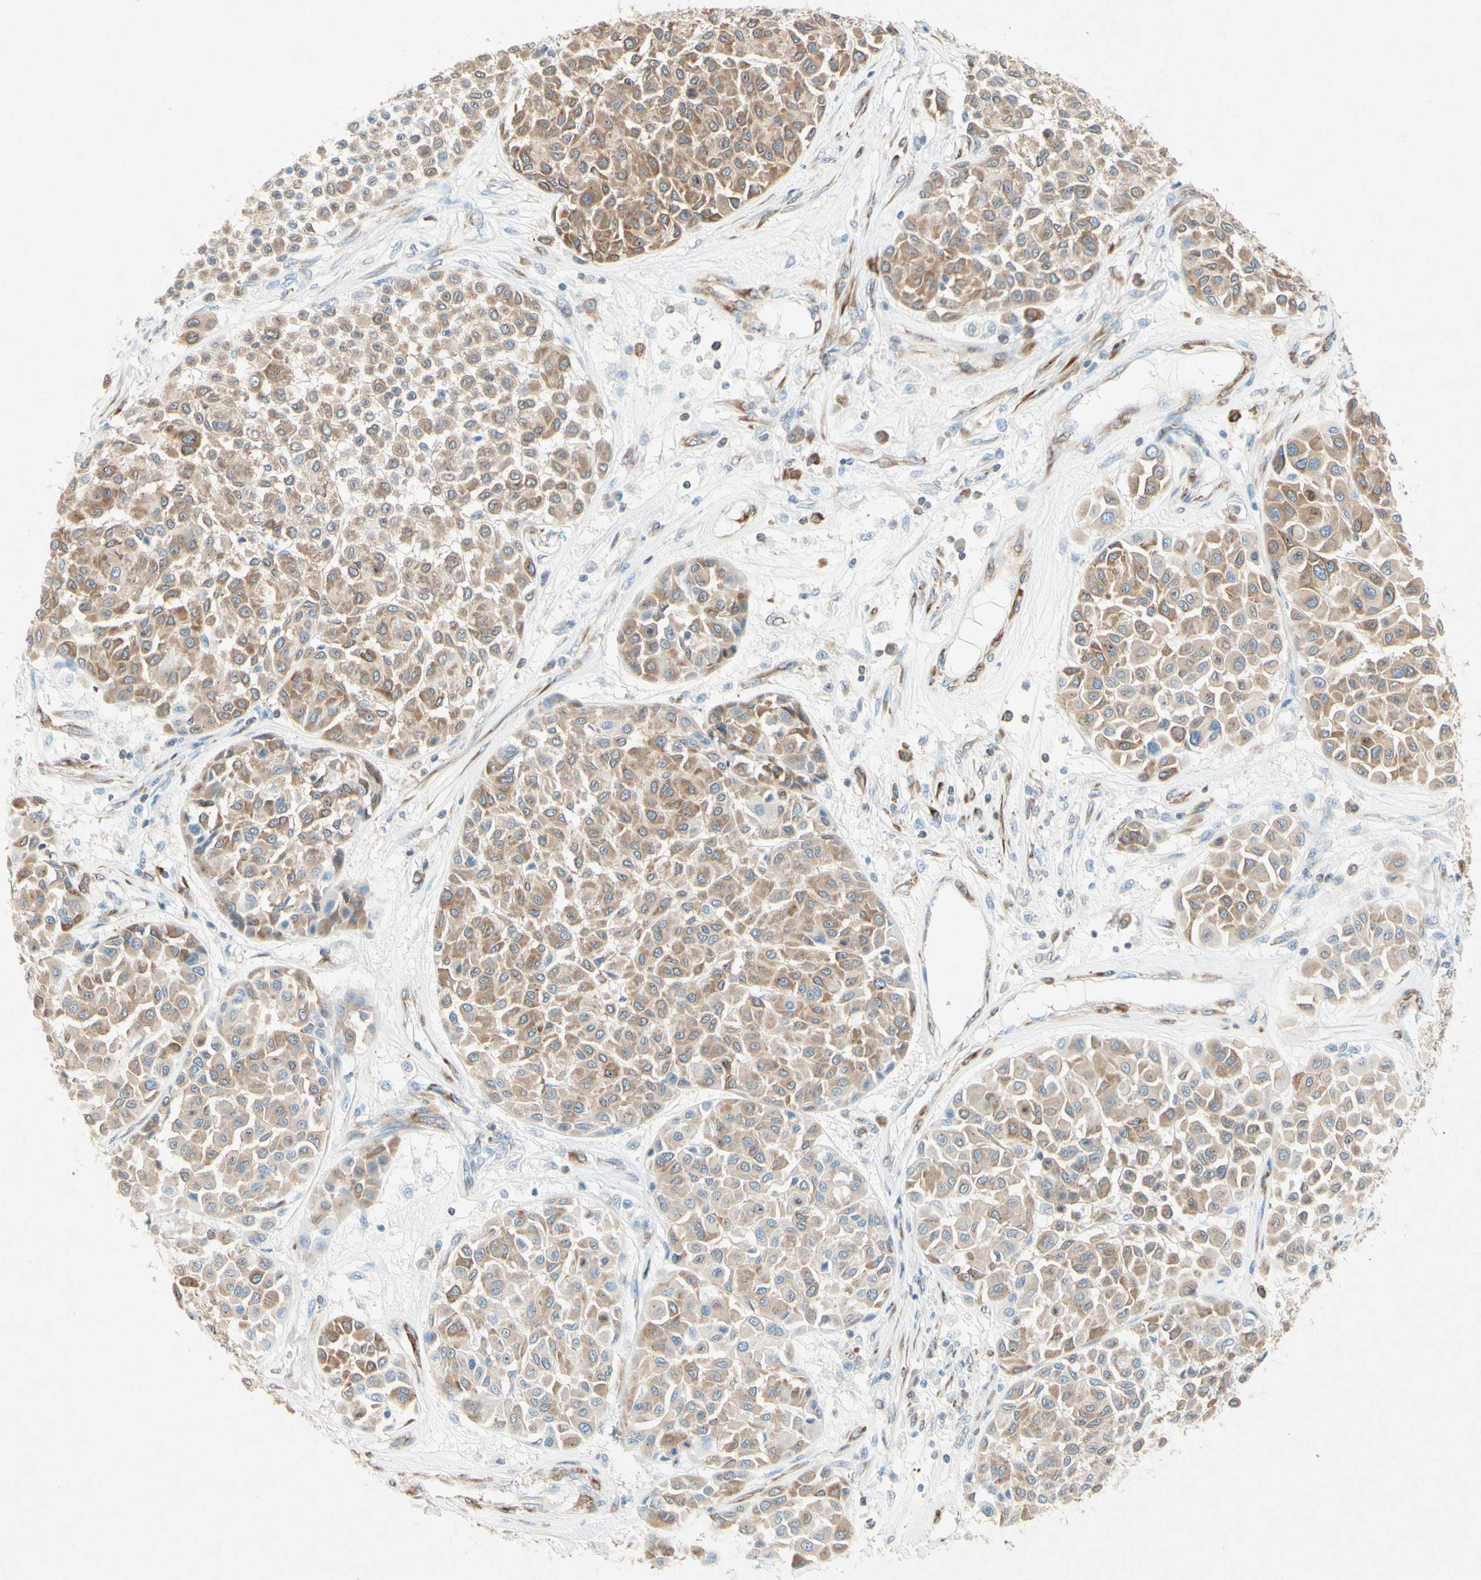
{"staining": {"intensity": "moderate", "quantity": ">75%", "location": "cytoplasmic/membranous"}, "tissue": "melanoma", "cell_type": "Tumor cells", "image_type": "cancer", "snomed": [{"axis": "morphology", "description": "Malignant melanoma, Metastatic site"}, {"axis": "topography", "description": "Soft tissue"}], "caption": "IHC image of neoplastic tissue: melanoma stained using immunohistochemistry shows medium levels of moderate protein expression localized specifically in the cytoplasmic/membranous of tumor cells, appearing as a cytoplasmic/membranous brown color.", "gene": "PABPC1", "patient": {"sex": "male", "age": 41}}